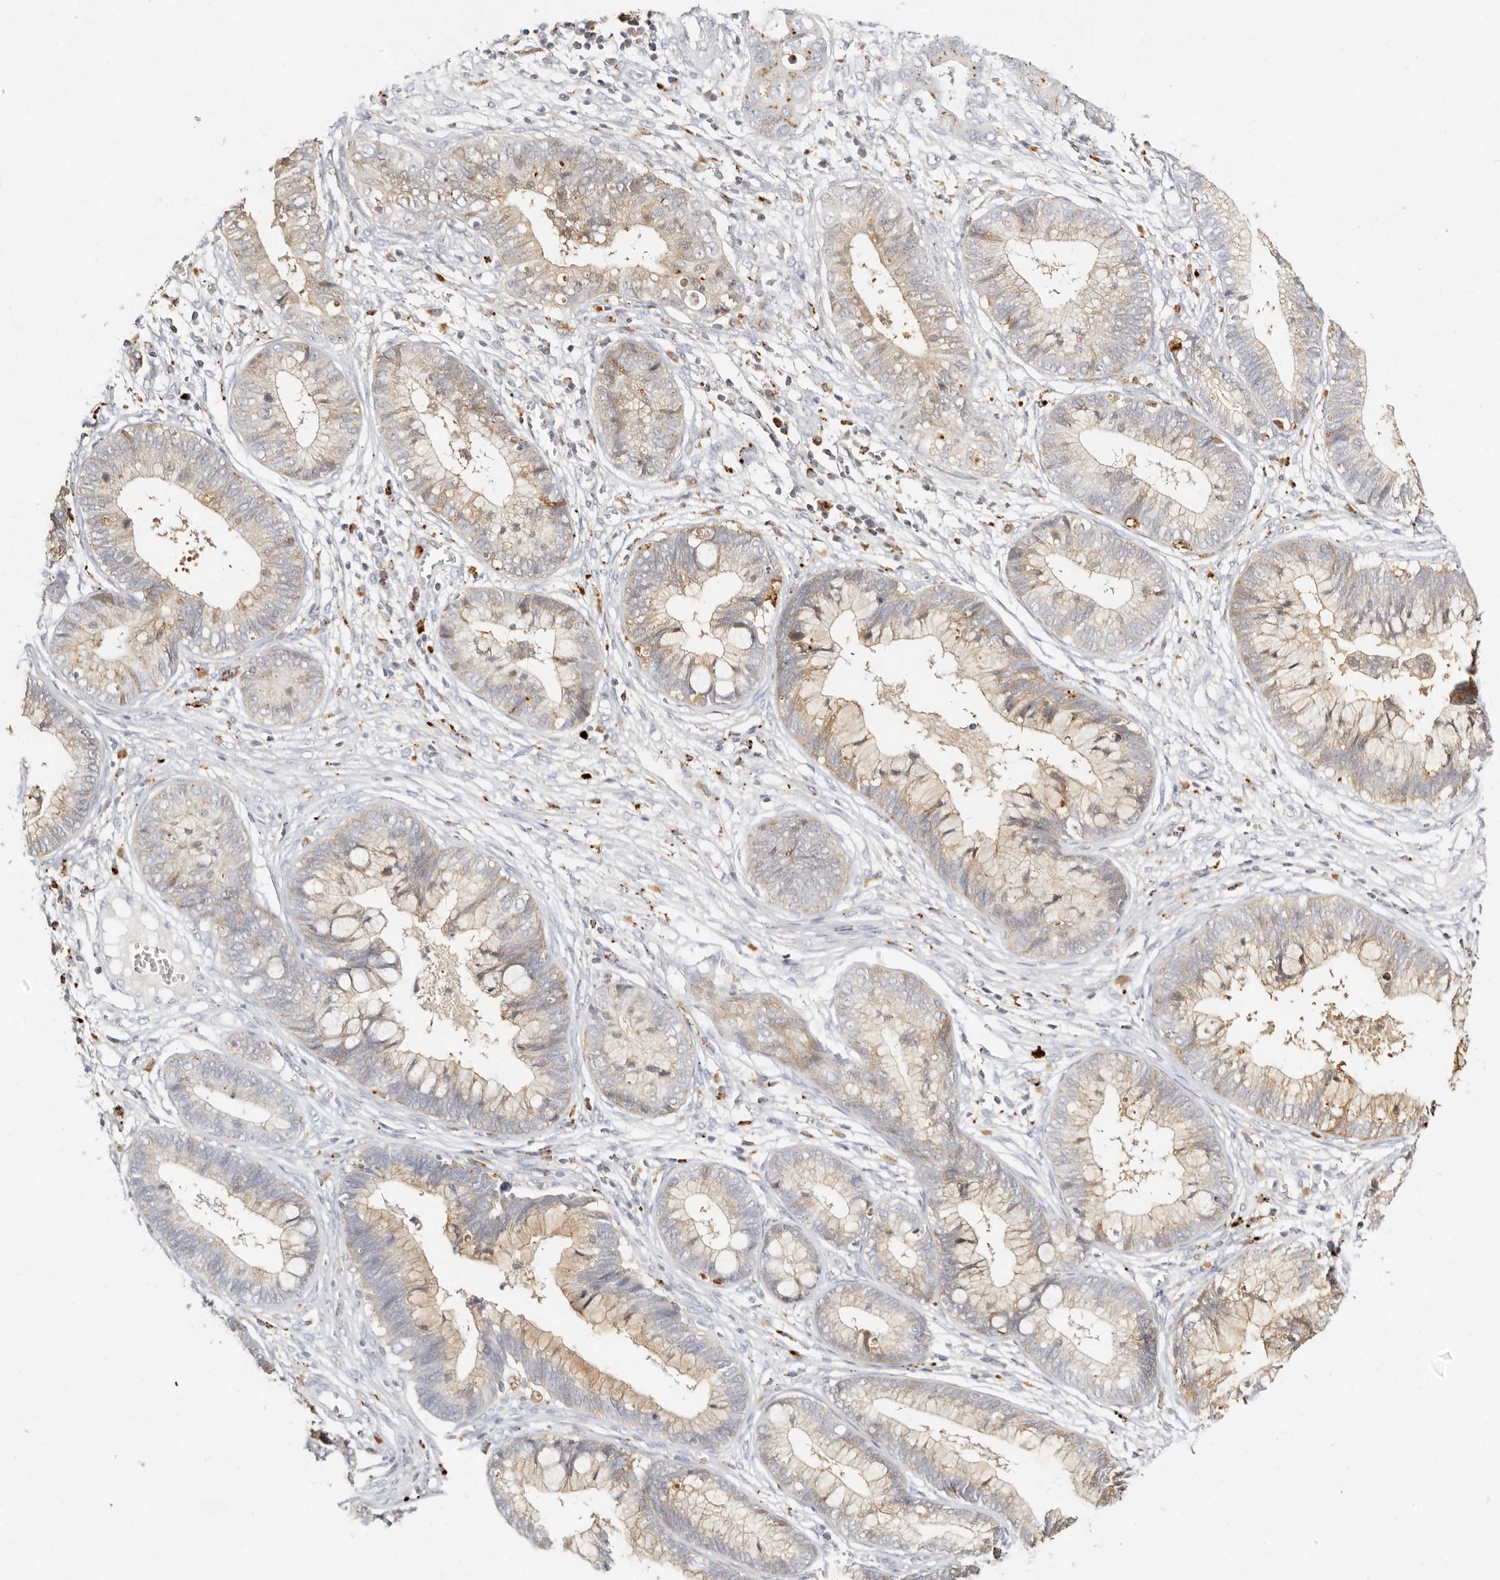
{"staining": {"intensity": "weak", "quantity": "25%-75%", "location": "cytoplasmic/membranous"}, "tissue": "cervical cancer", "cell_type": "Tumor cells", "image_type": "cancer", "snomed": [{"axis": "morphology", "description": "Adenocarcinoma, NOS"}, {"axis": "topography", "description": "Cervix"}], "caption": "A low amount of weak cytoplasmic/membranous positivity is seen in approximately 25%-75% of tumor cells in adenocarcinoma (cervical) tissue. (DAB = brown stain, brightfield microscopy at high magnification).", "gene": "RNASET2", "patient": {"sex": "female", "age": 44}}